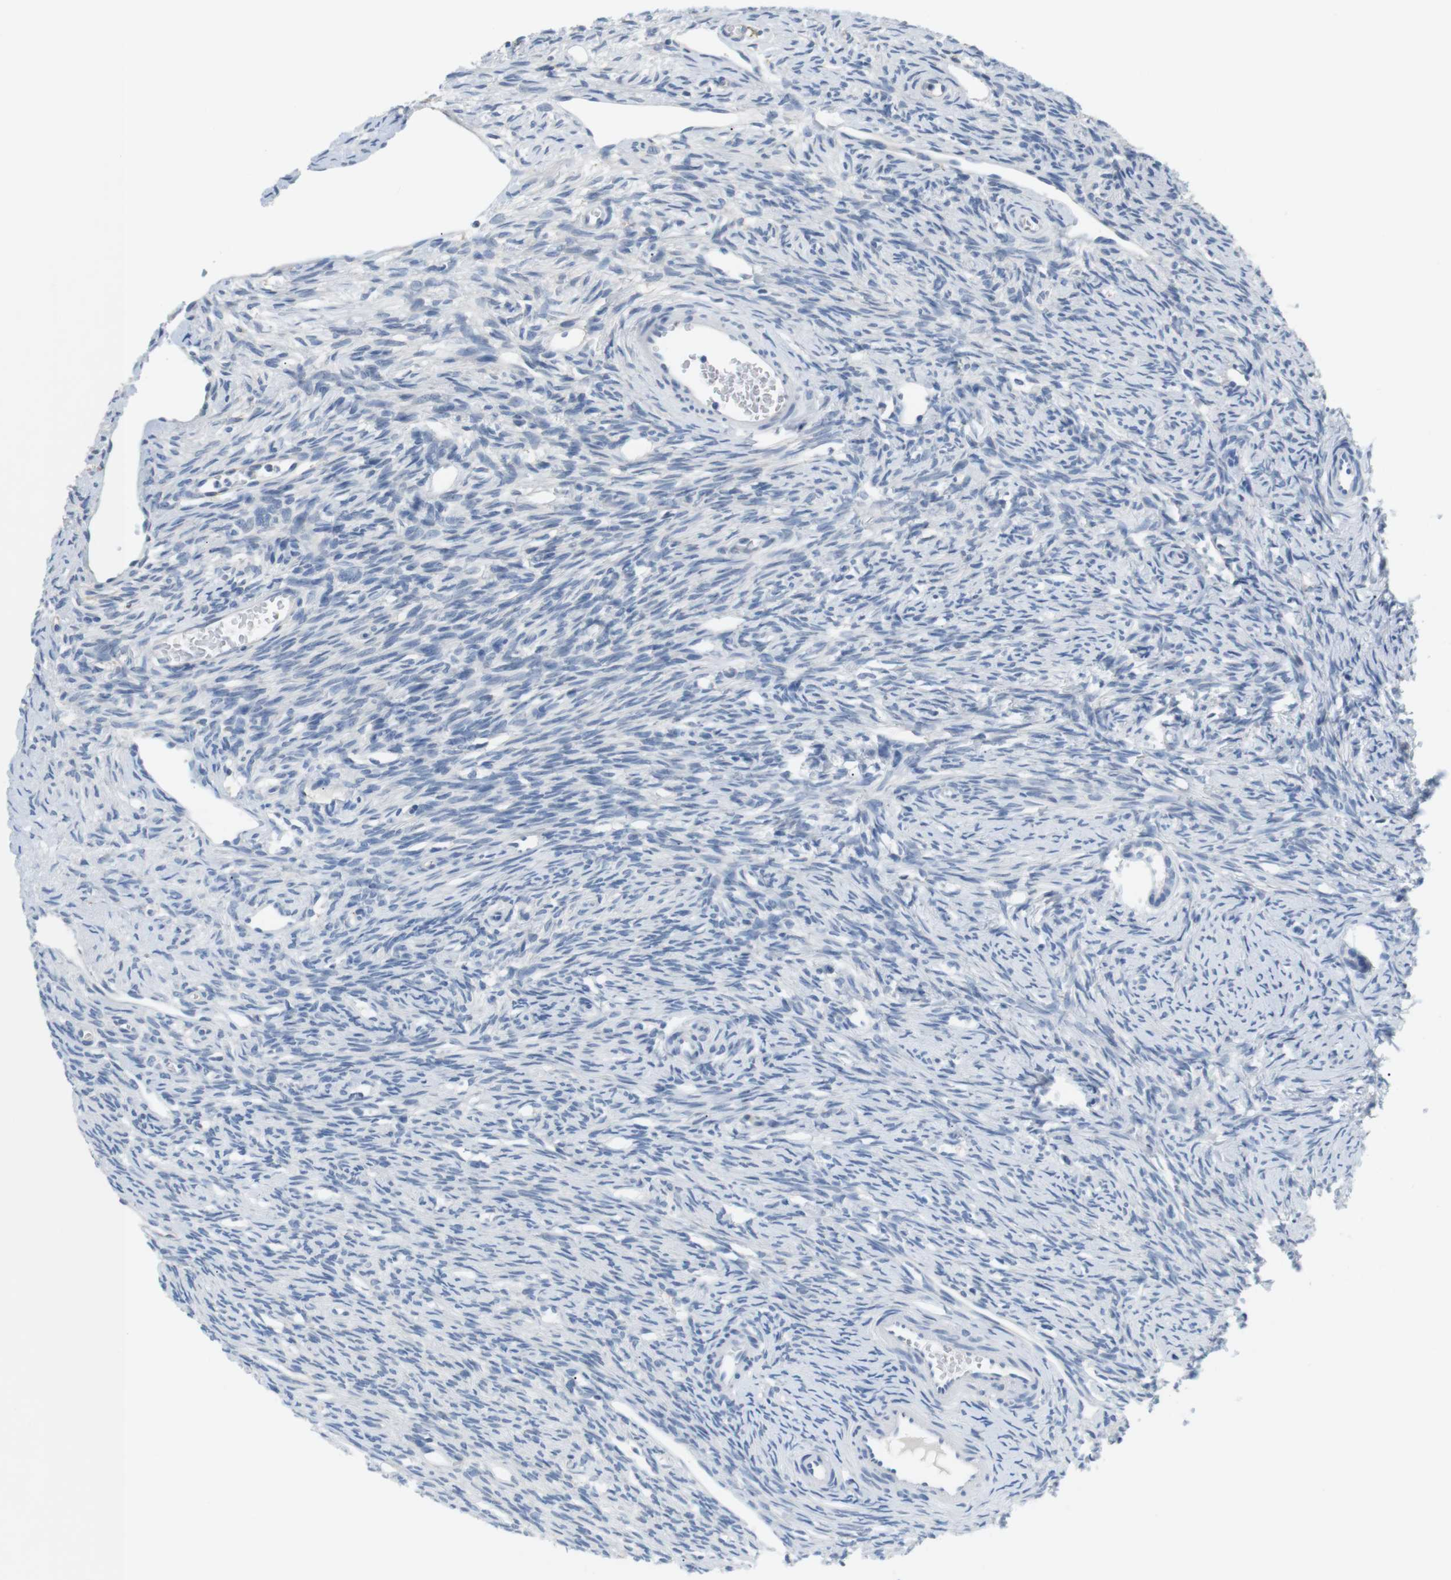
{"staining": {"intensity": "negative", "quantity": "none", "location": "none"}, "tissue": "ovary", "cell_type": "Follicle cells", "image_type": "normal", "snomed": [{"axis": "morphology", "description": "Normal tissue, NOS"}, {"axis": "topography", "description": "Ovary"}], "caption": "This is an immunohistochemistry micrograph of unremarkable human ovary. There is no staining in follicle cells.", "gene": "FCGRT", "patient": {"sex": "female", "age": 33}}